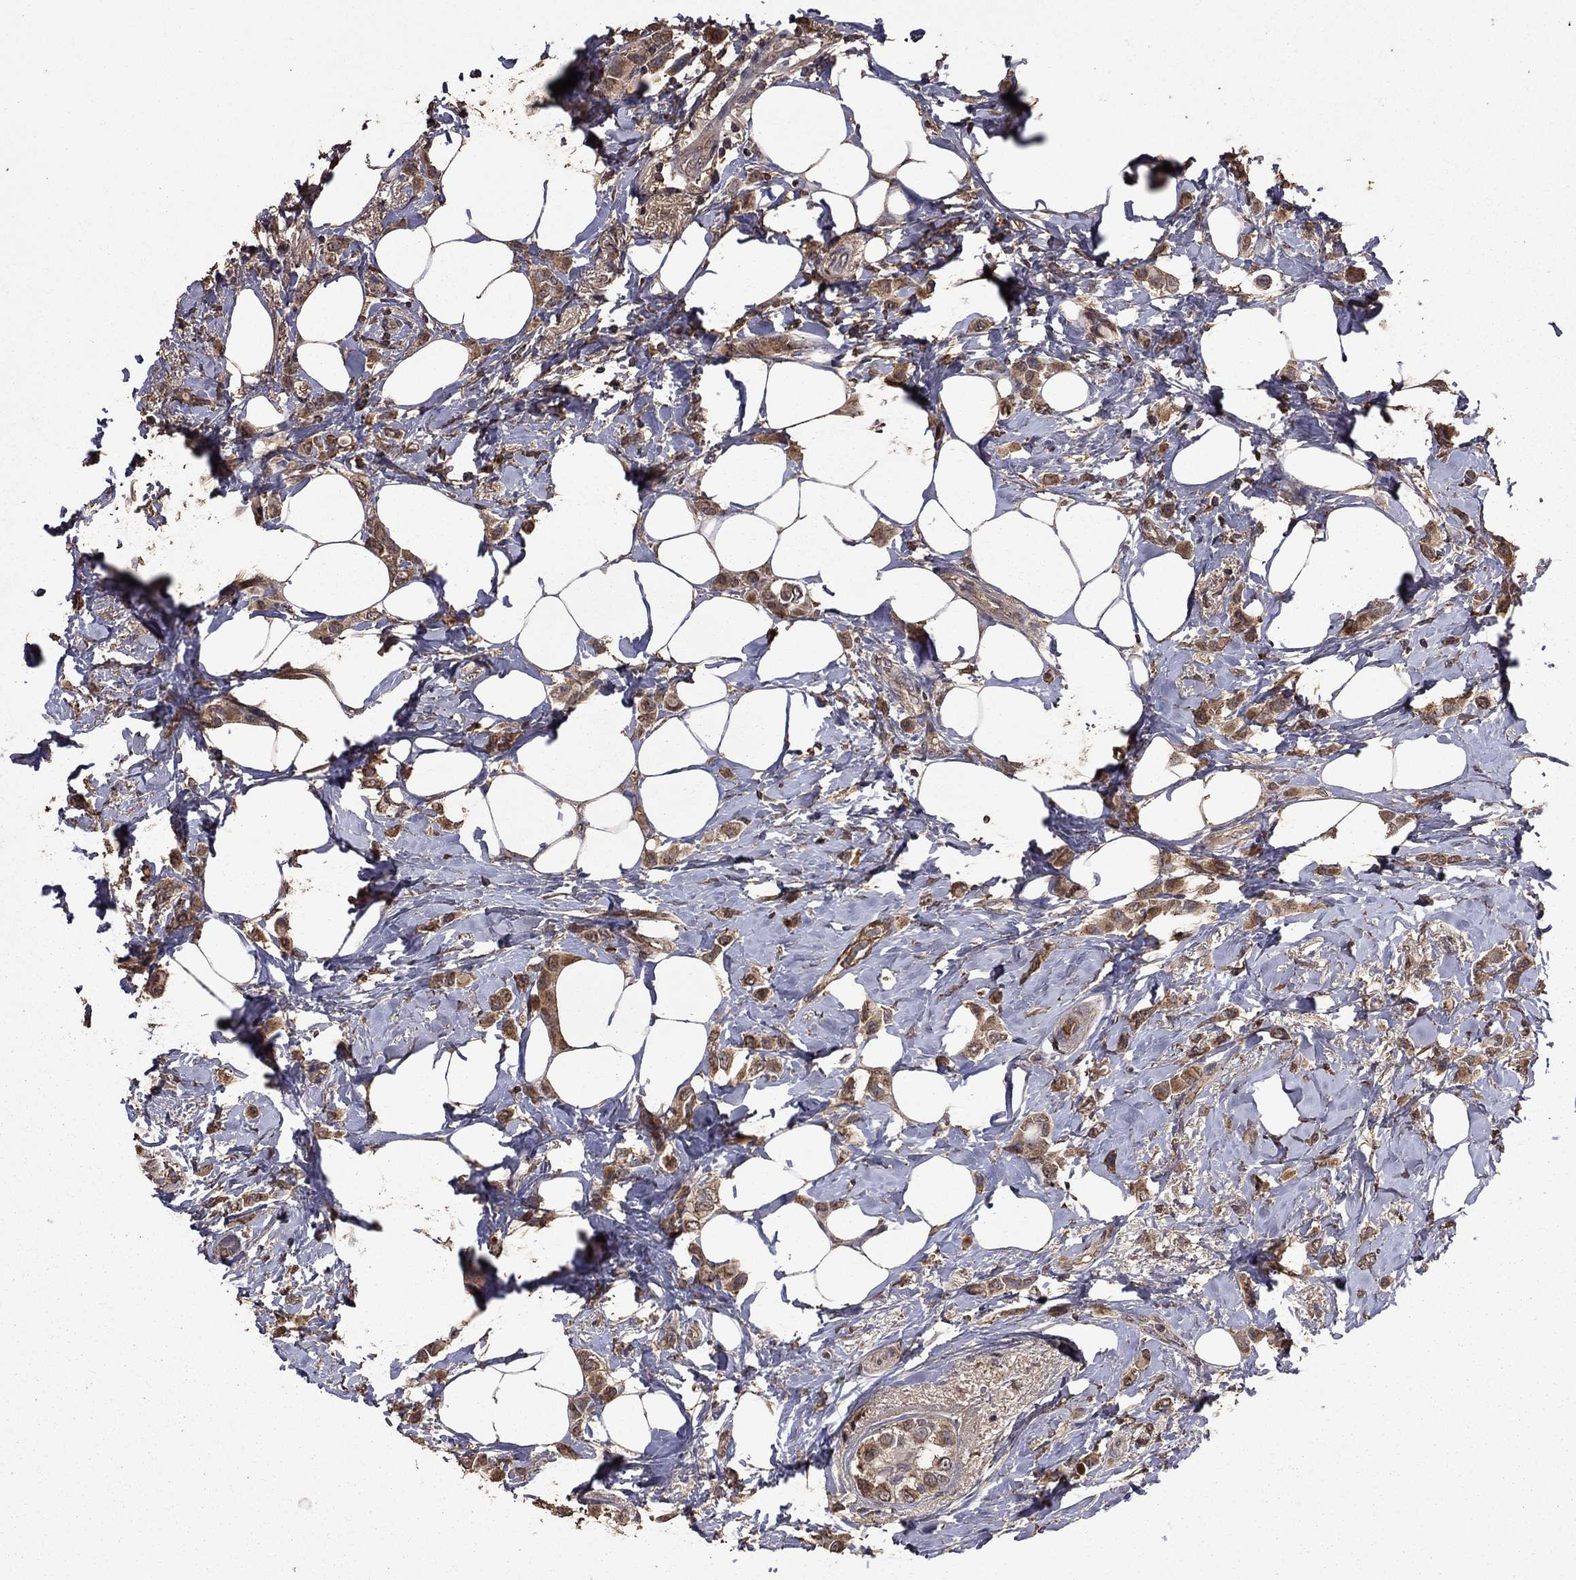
{"staining": {"intensity": "strong", "quantity": ">75%", "location": "cytoplasmic/membranous"}, "tissue": "breast cancer", "cell_type": "Tumor cells", "image_type": "cancer", "snomed": [{"axis": "morphology", "description": "Lobular carcinoma"}, {"axis": "topography", "description": "Breast"}], "caption": "DAB immunohistochemical staining of human breast lobular carcinoma demonstrates strong cytoplasmic/membranous protein positivity in about >75% of tumor cells.", "gene": "SERPINA5", "patient": {"sex": "female", "age": 66}}